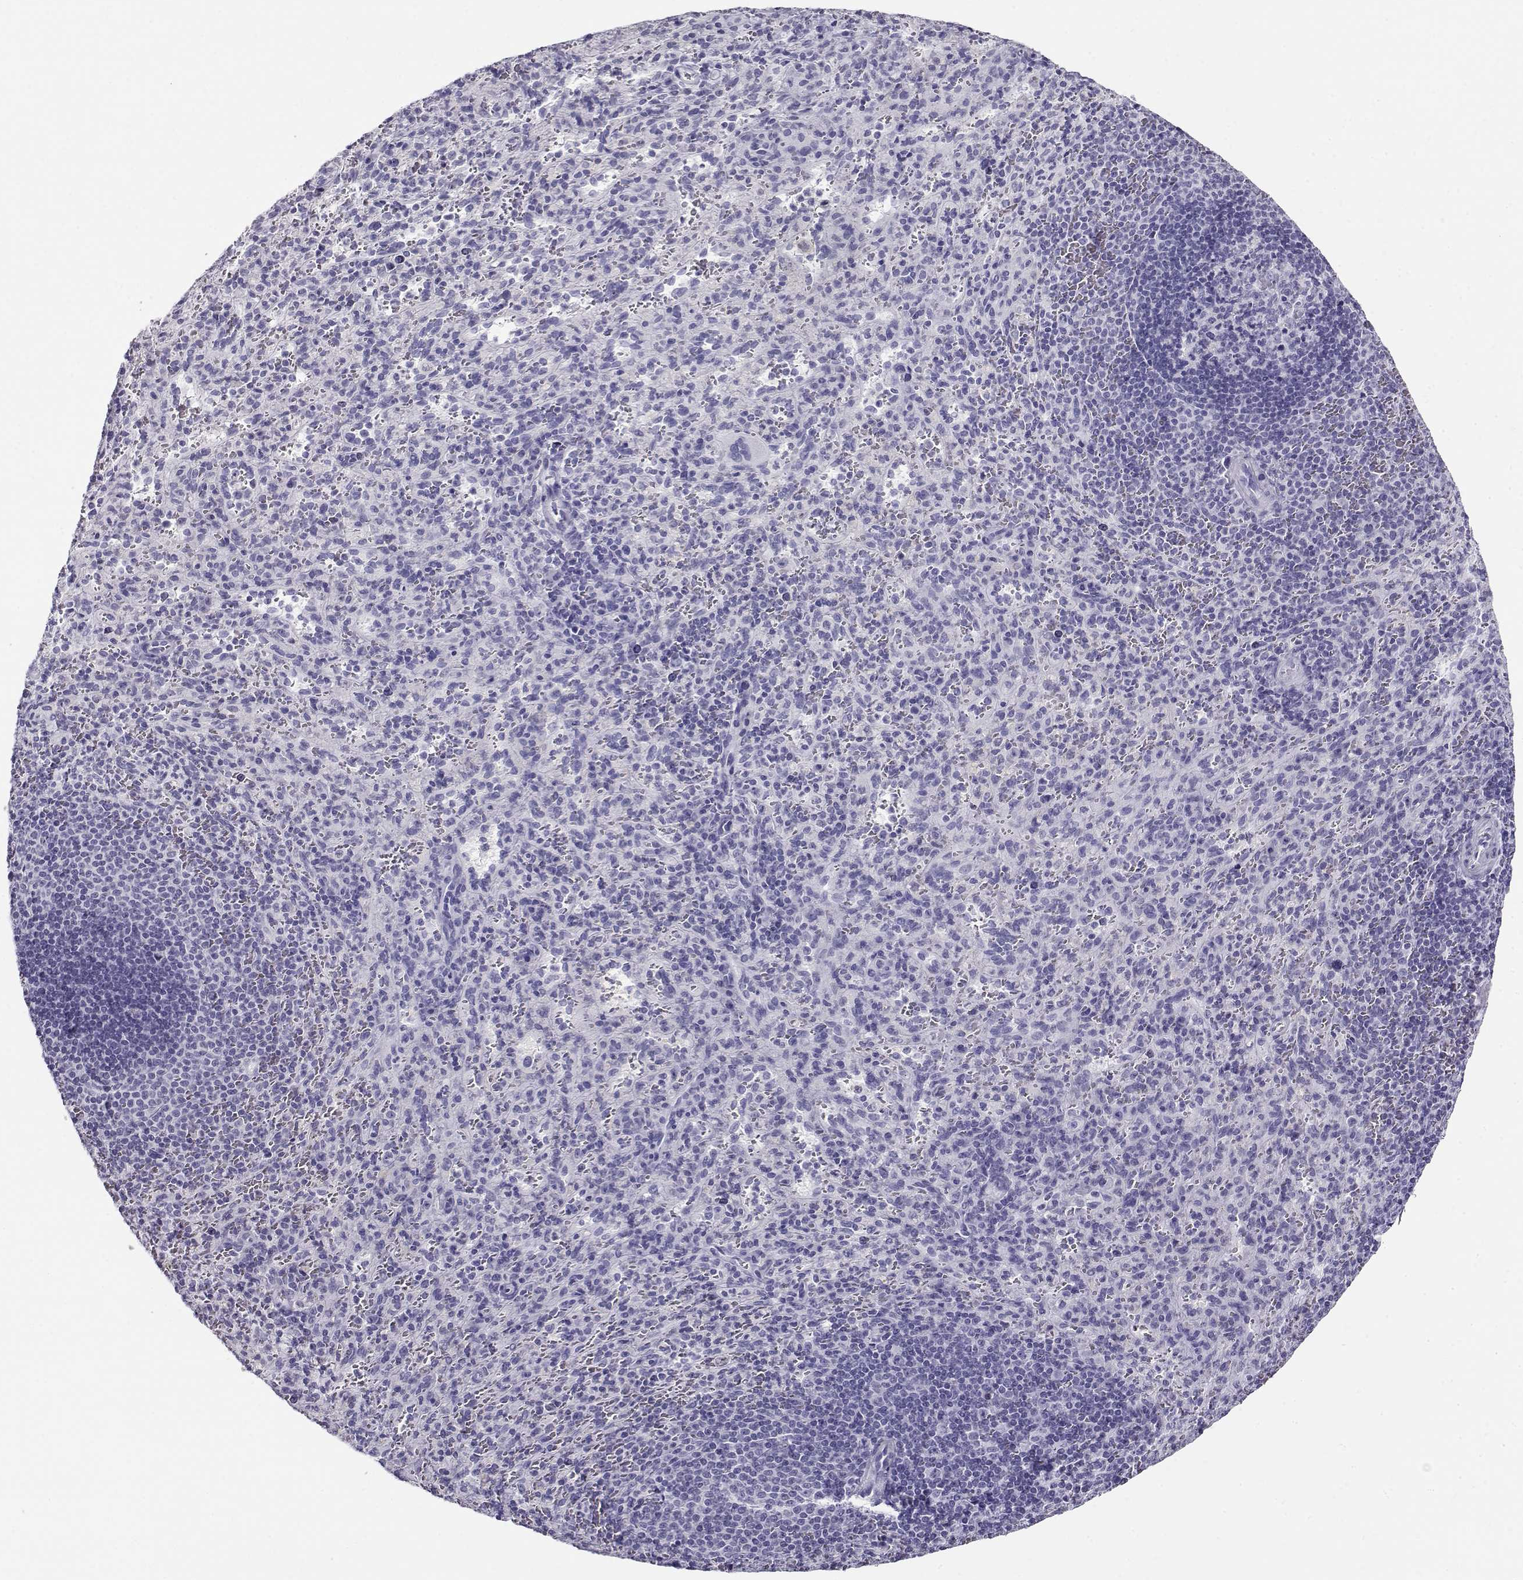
{"staining": {"intensity": "negative", "quantity": "none", "location": "none"}, "tissue": "spleen", "cell_type": "Cells in red pulp", "image_type": "normal", "snomed": [{"axis": "morphology", "description": "Normal tissue, NOS"}, {"axis": "topography", "description": "Spleen"}], "caption": "DAB immunohistochemical staining of benign spleen shows no significant staining in cells in red pulp.", "gene": "CABS1", "patient": {"sex": "male", "age": 57}}